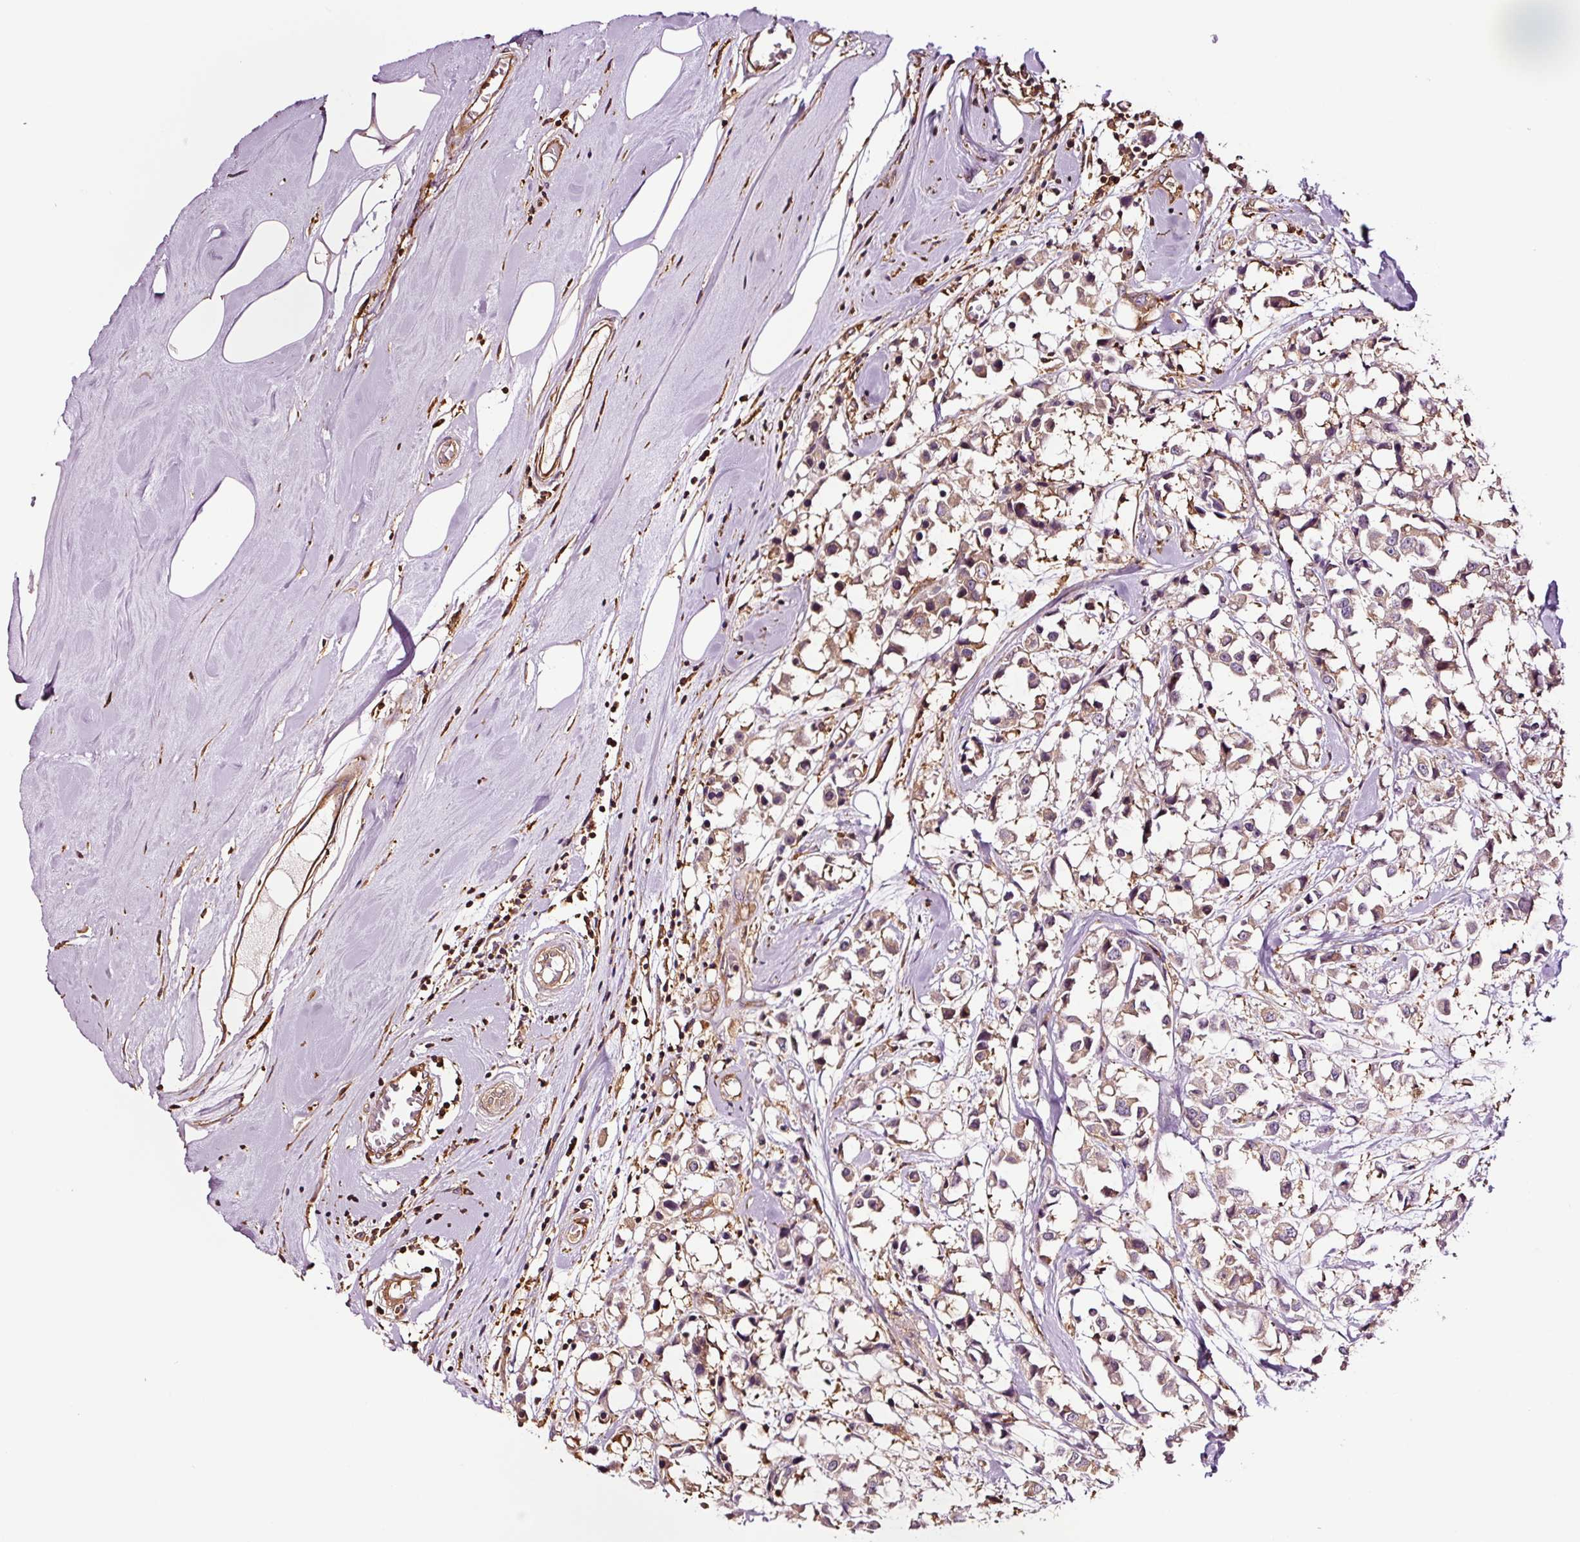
{"staining": {"intensity": "weak", "quantity": "25%-75%", "location": "cytoplasmic/membranous"}, "tissue": "breast cancer", "cell_type": "Tumor cells", "image_type": "cancer", "snomed": [{"axis": "morphology", "description": "Duct carcinoma"}, {"axis": "topography", "description": "Breast"}], "caption": "Breast cancer (invasive ductal carcinoma) tissue exhibits weak cytoplasmic/membranous staining in about 25%-75% of tumor cells, visualized by immunohistochemistry. (IHC, brightfield microscopy, high magnification).", "gene": "METAP1", "patient": {"sex": "female", "age": 61}}